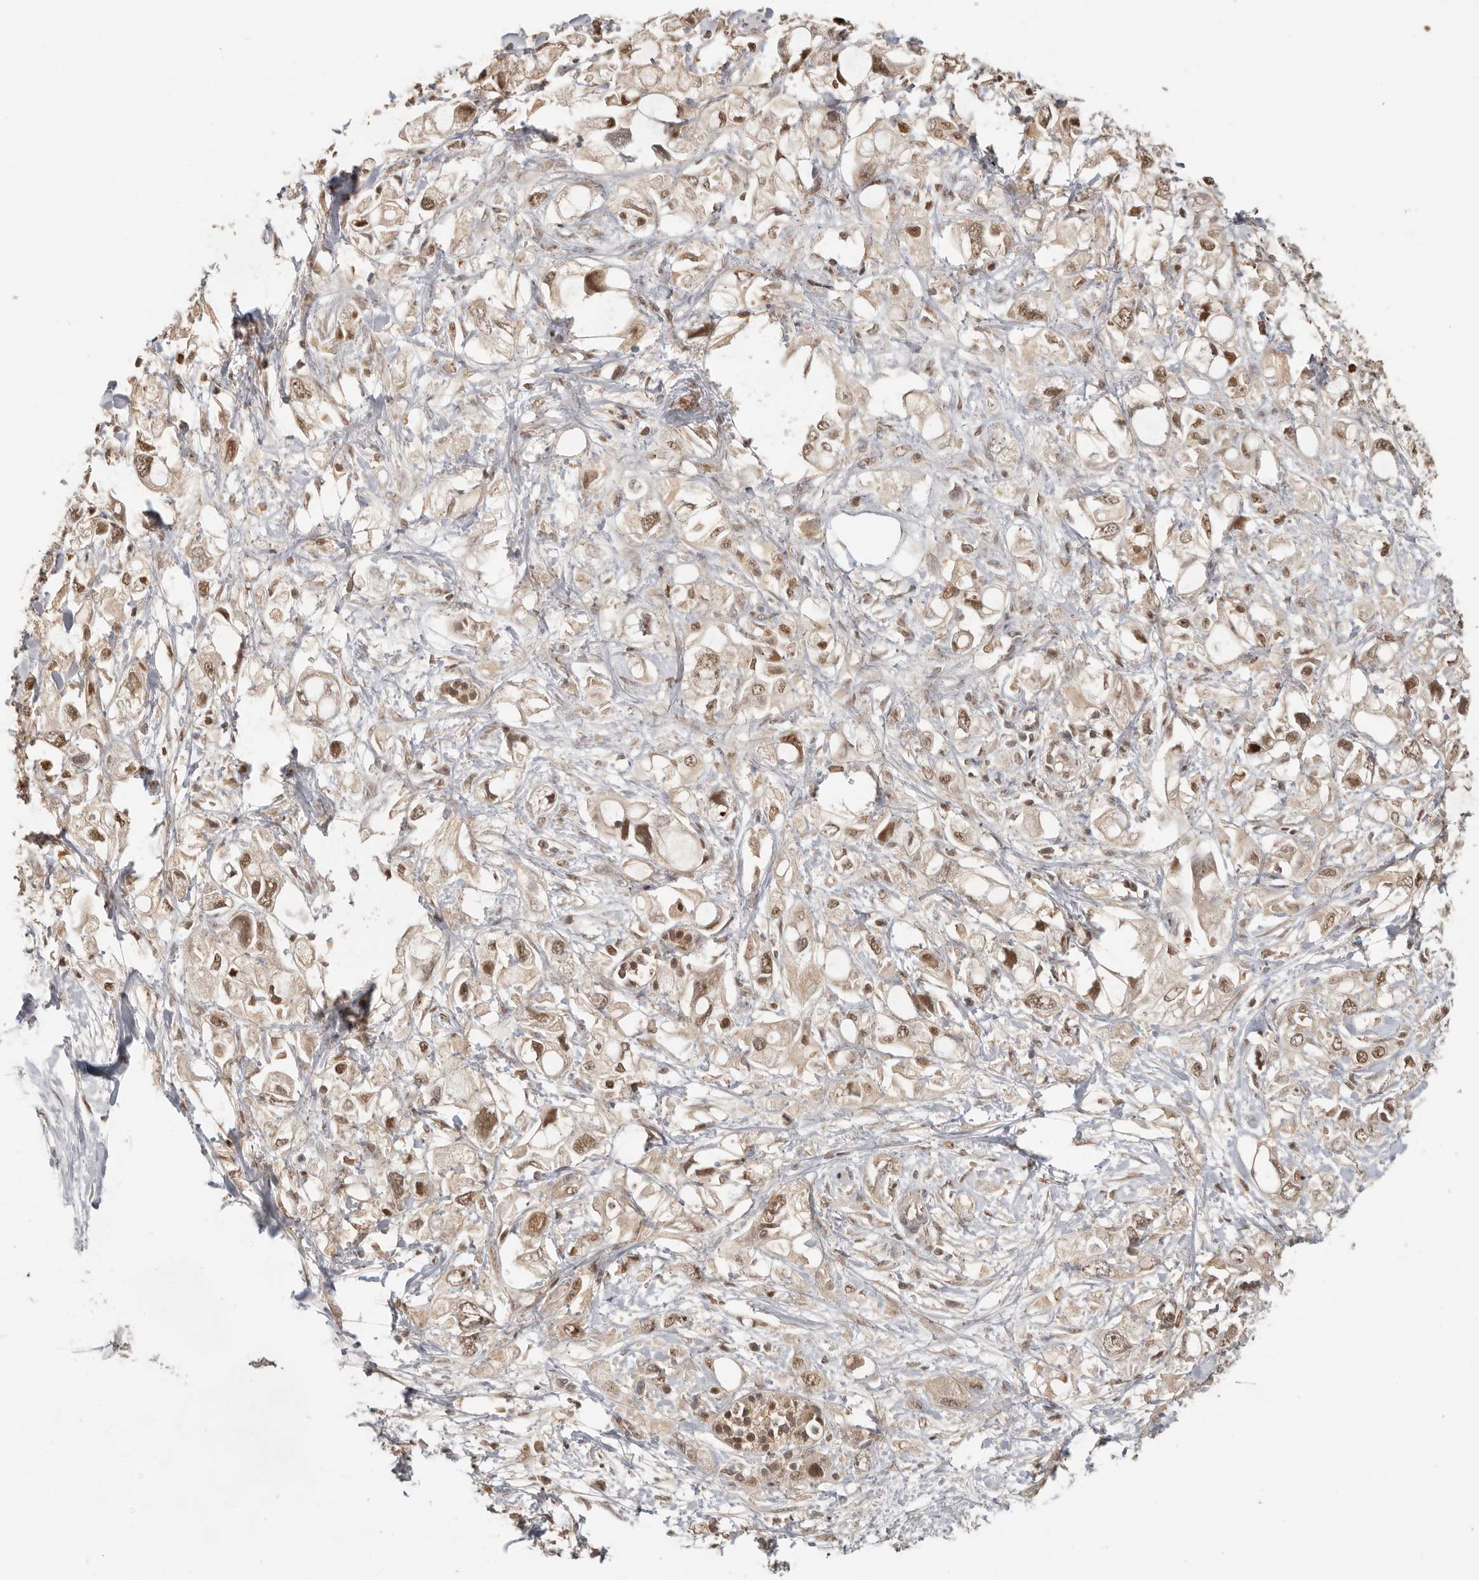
{"staining": {"intensity": "moderate", "quantity": ">75%", "location": "nuclear"}, "tissue": "pancreatic cancer", "cell_type": "Tumor cells", "image_type": "cancer", "snomed": [{"axis": "morphology", "description": "Adenocarcinoma, NOS"}, {"axis": "topography", "description": "Pancreas"}], "caption": "A medium amount of moderate nuclear staining is appreciated in about >75% of tumor cells in pancreatic adenocarcinoma tissue. (Stains: DAB in brown, nuclei in blue, Microscopy: brightfield microscopy at high magnification).", "gene": "PSMA5", "patient": {"sex": "female", "age": 56}}